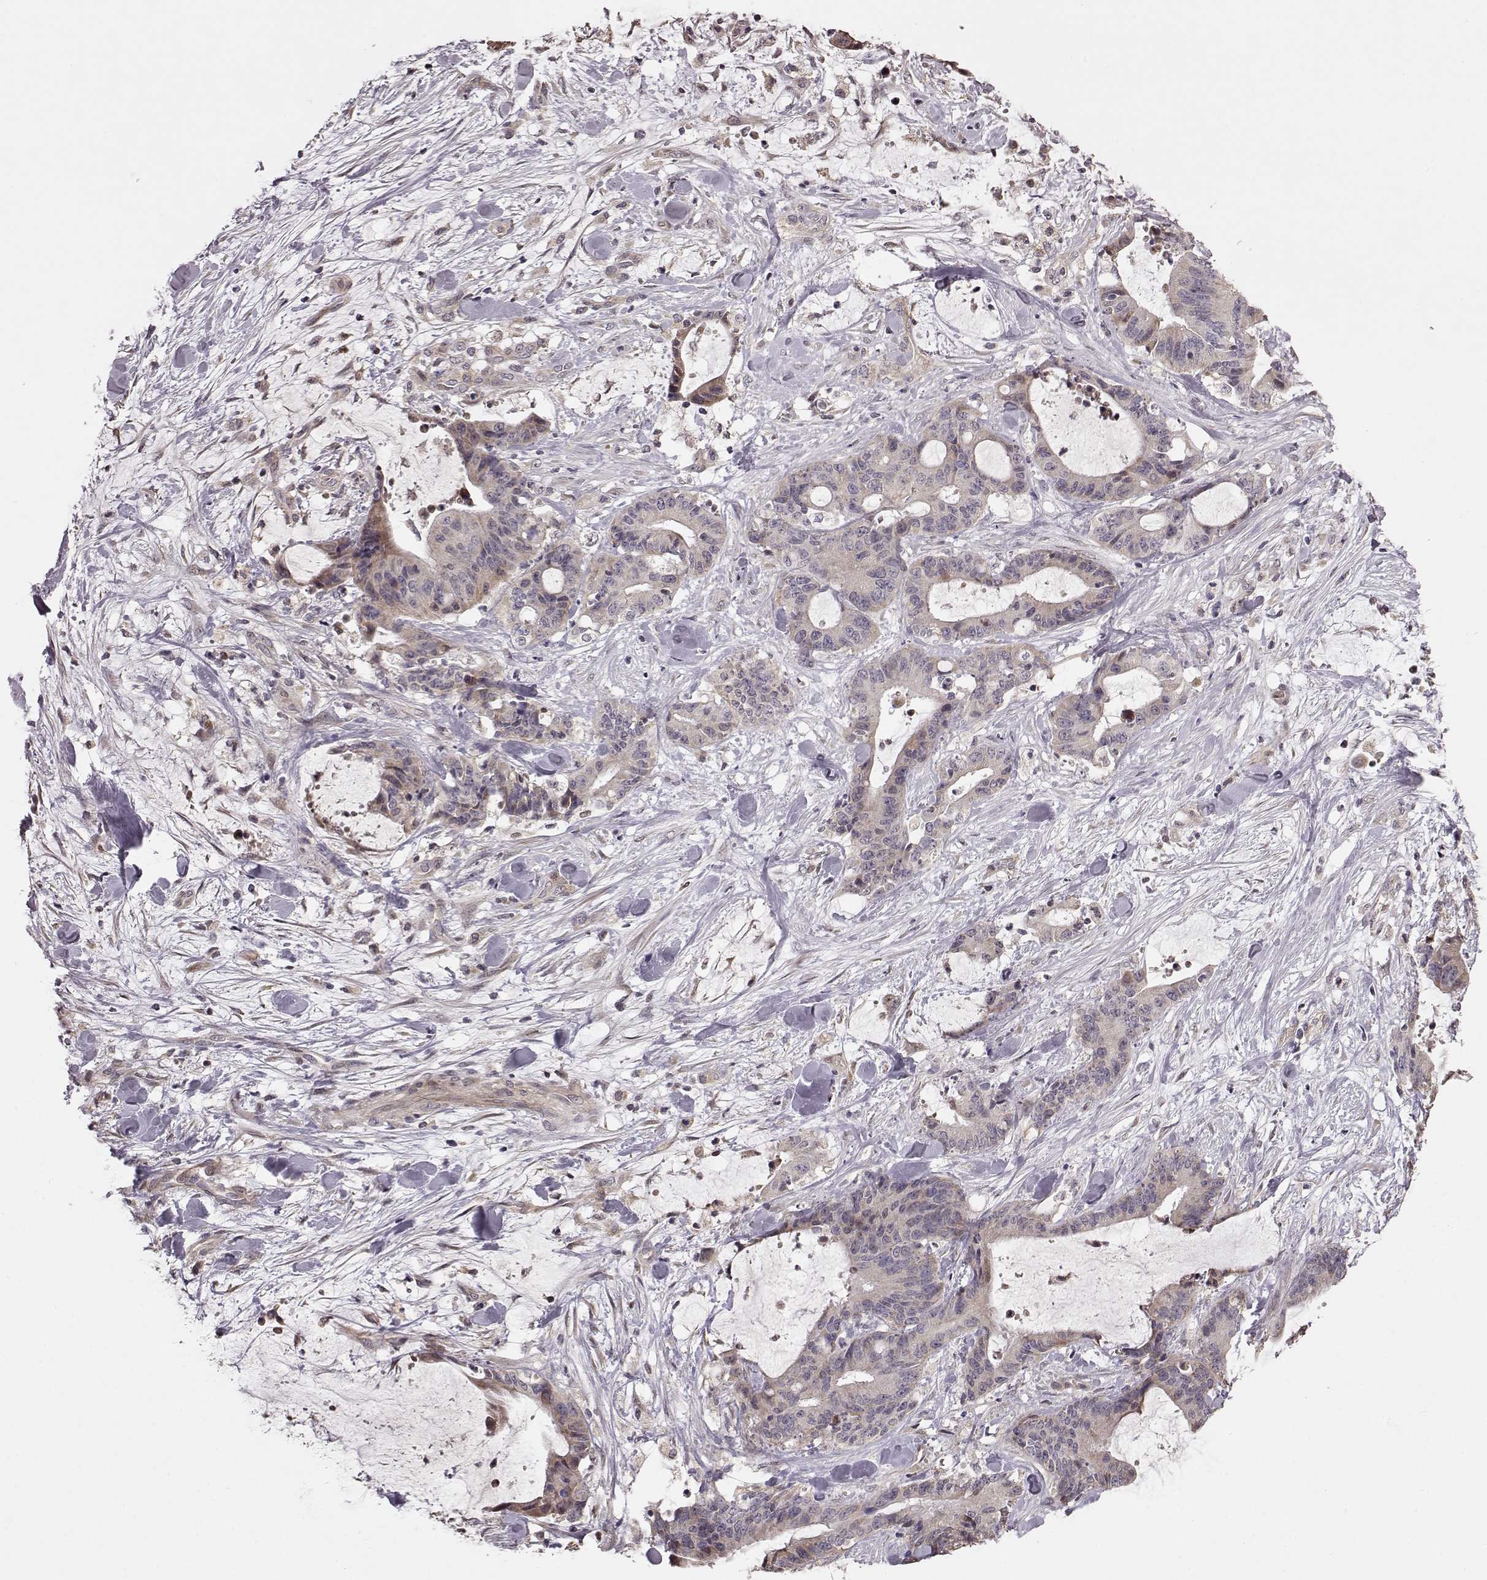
{"staining": {"intensity": "weak", "quantity": "<25%", "location": "cytoplasmic/membranous"}, "tissue": "liver cancer", "cell_type": "Tumor cells", "image_type": "cancer", "snomed": [{"axis": "morphology", "description": "Cholangiocarcinoma"}, {"axis": "topography", "description": "Liver"}], "caption": "Human liver cancer stained for a protein using immunohistochemistry displays no staining in tumor cells.", "gene": "BACH2", "patient": {"sex": "female", "age": 73}}